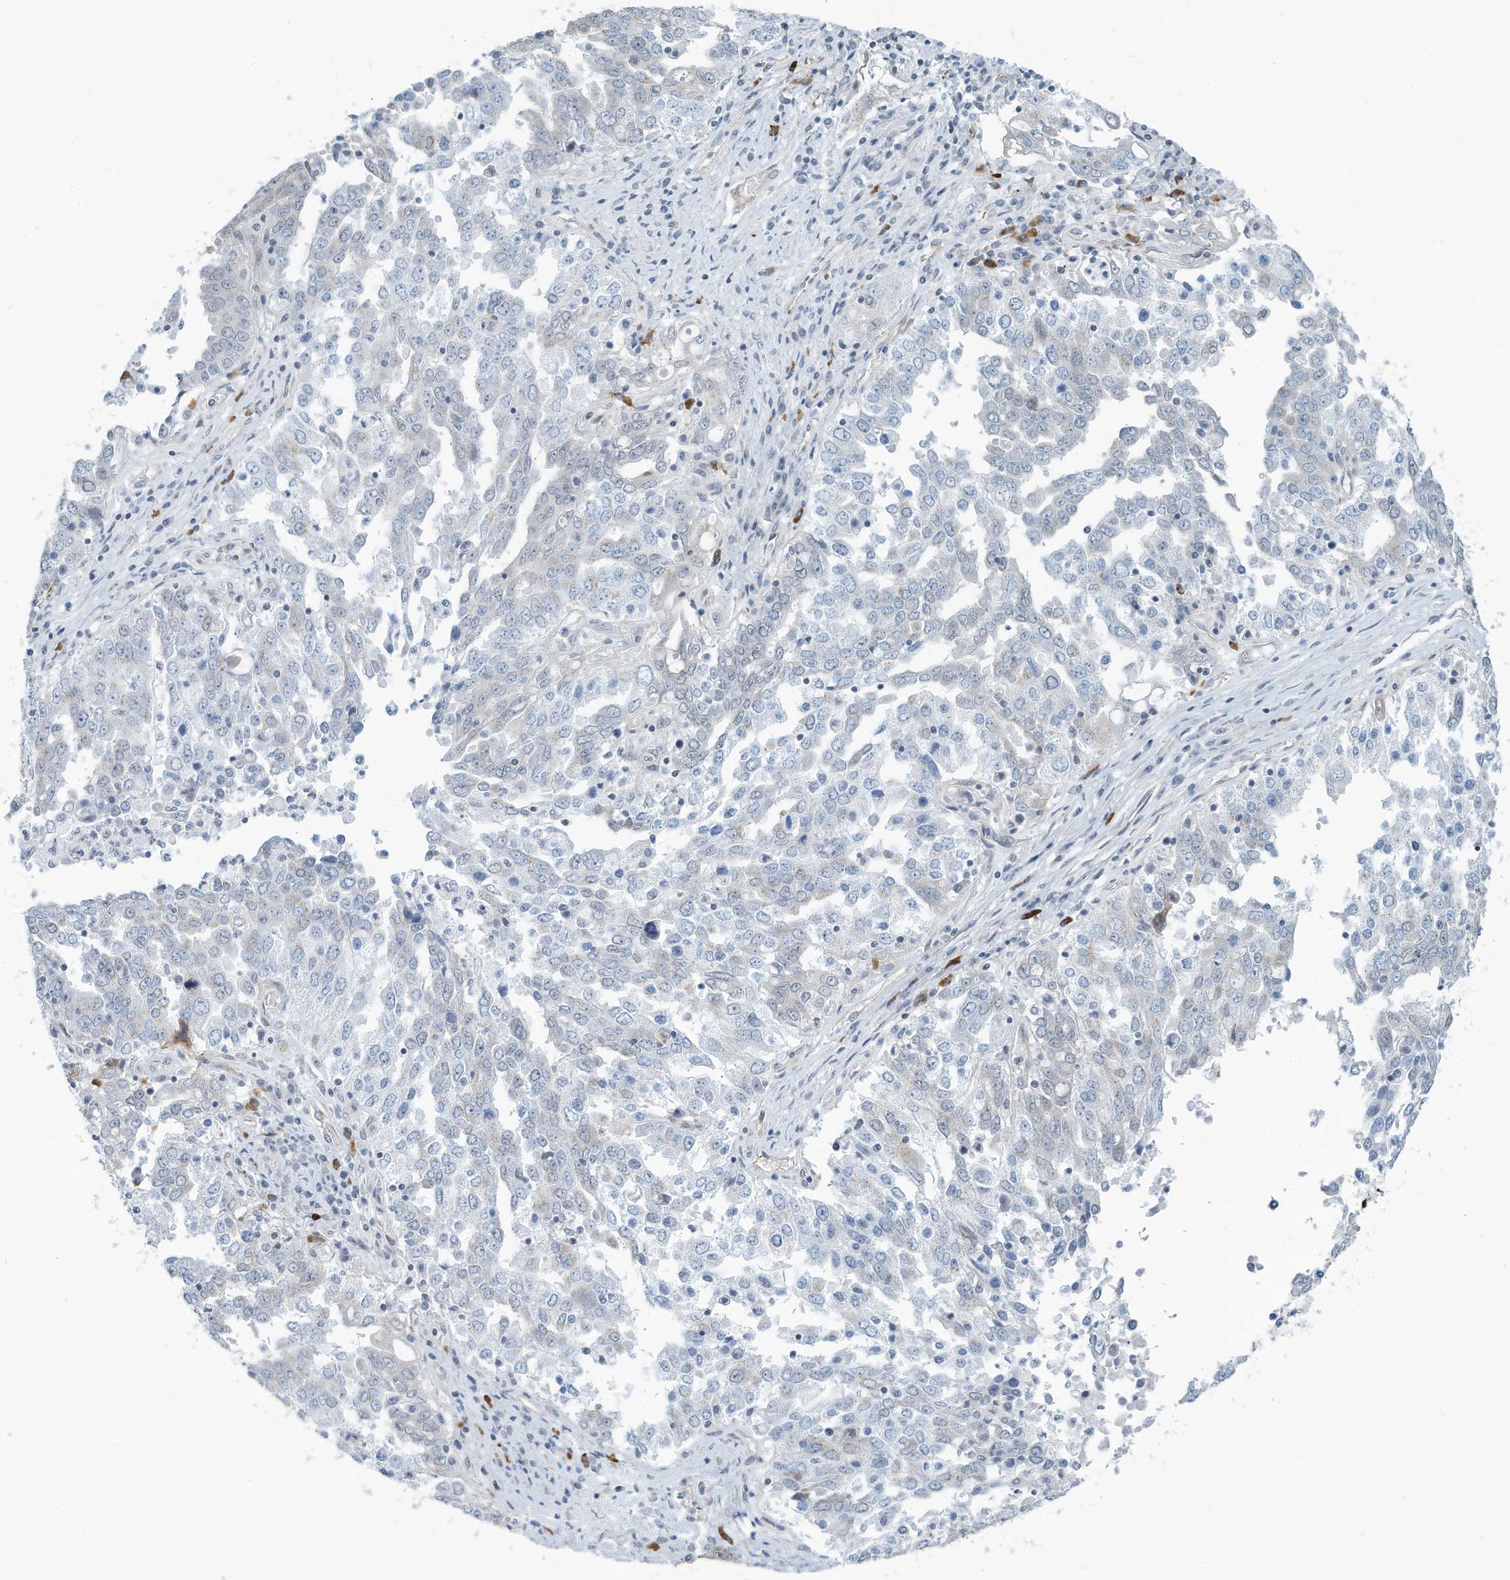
{"staining": {"intensity": "negative", "quantity": "none", "location": "none"}, "tissue": "ovarian cancer", "cell_type": "Tumor cells", "image_type": "cancer", "snomed": [{"axis": "morphology", "description": "Carcinoma, endometroid"}, {"axis": "topography", "description": "Ovary"}], "caption": "Protein analysis of ovarian endometroid carcinoma exhibits no significant expression in tumor cells.", "gene": "SARNP", "patient": {"sex": "female", "age": 62}}